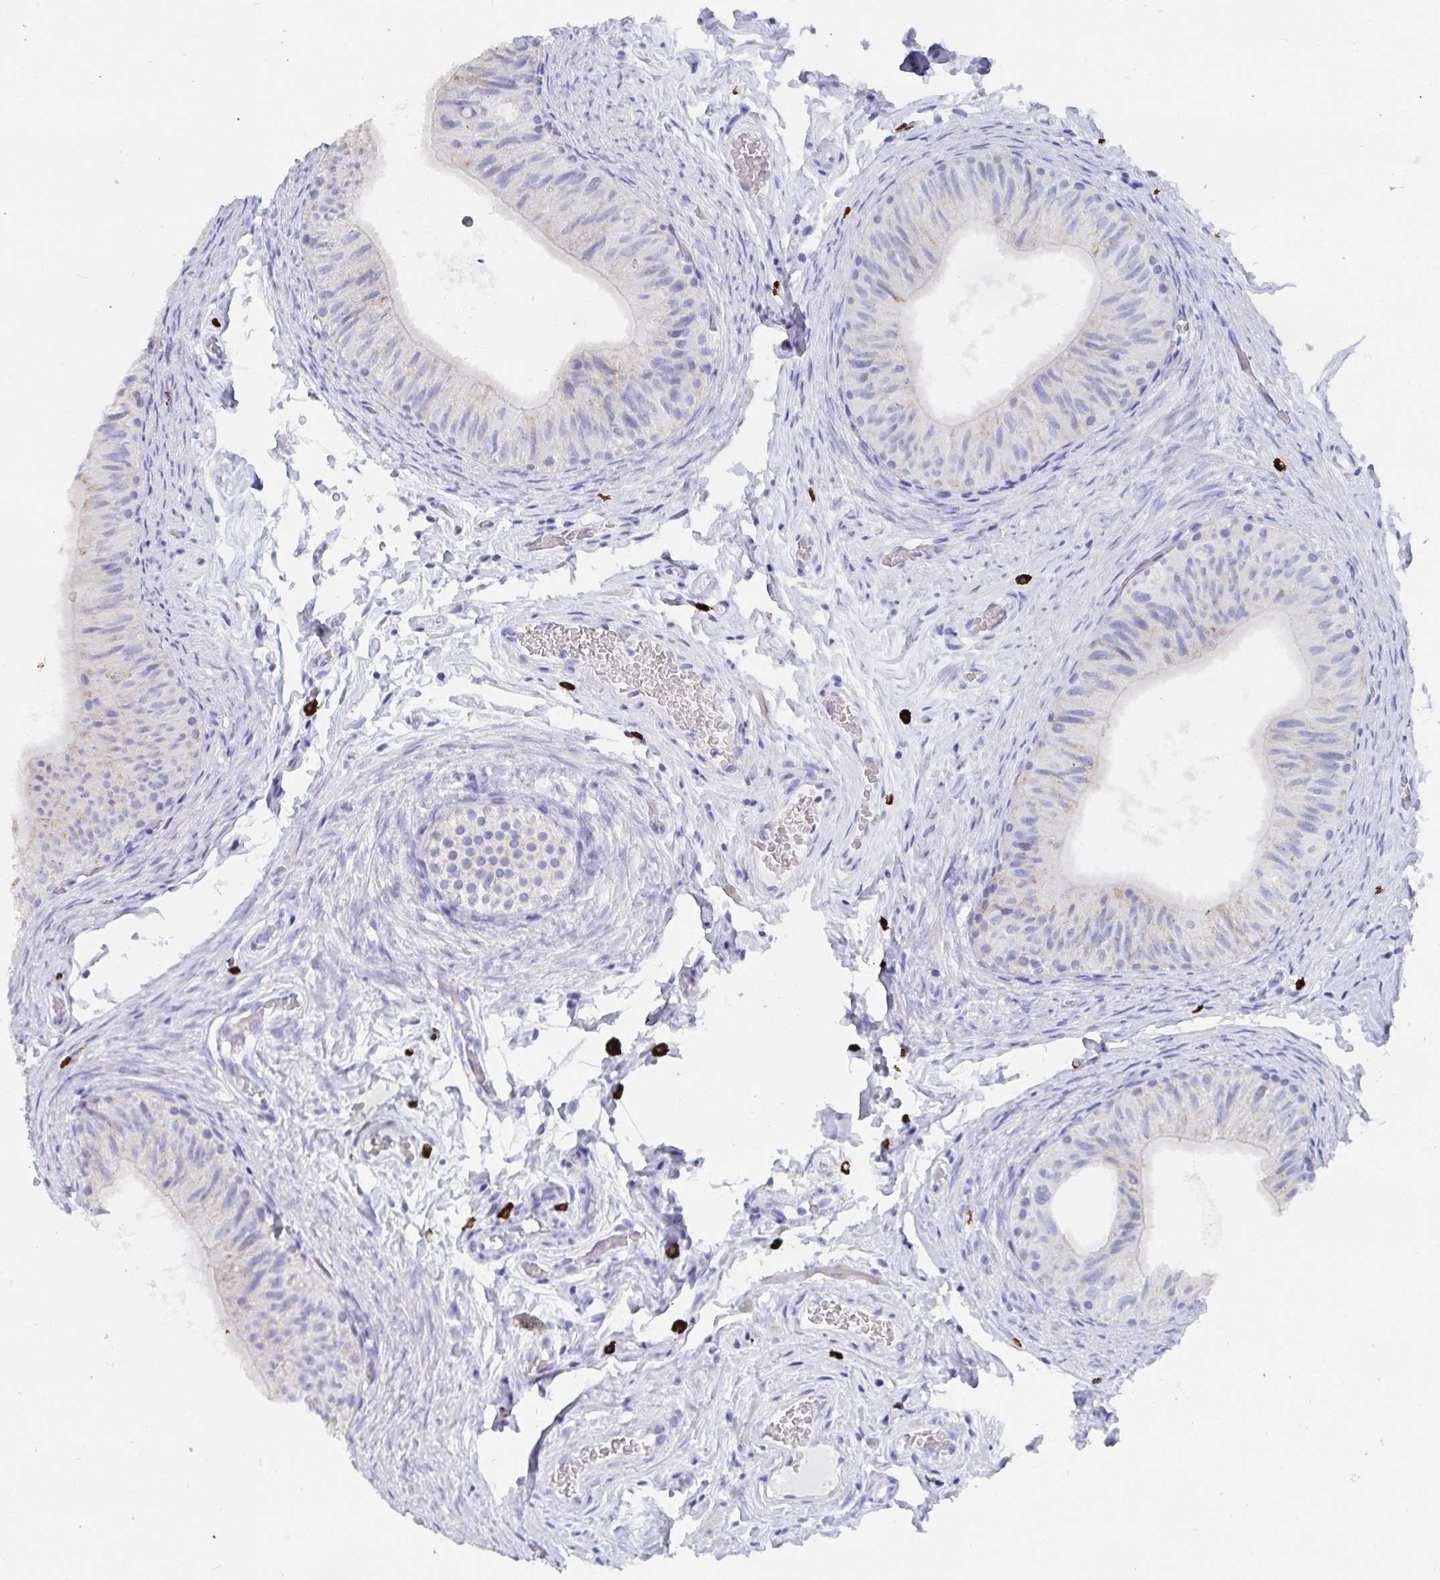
{"staining": {"intensity": "negative", "quantity": "none", "location": "none"}, "tissue": "epididymis", "cell_type": "Glandular cells", "image_type": "normal", "snomed": [{"axis": "morphology", "description": "Normal tissue, NOS"}, {"axis": "topography", "description": "Epididymis, spermatic cord, NOS"}, {"axis": "topography", "description": "Epididymis"}], "caption": "An immunohistochemistry (IHC) photomicrograph of normal epididymis is shown. There is no staining in glandular cells of epididymis. (DAB IHC visualized using brightfield microscopy, high magnification).", "gene": "GRIA1", "patient": {"sex": "male", "age": 31}}